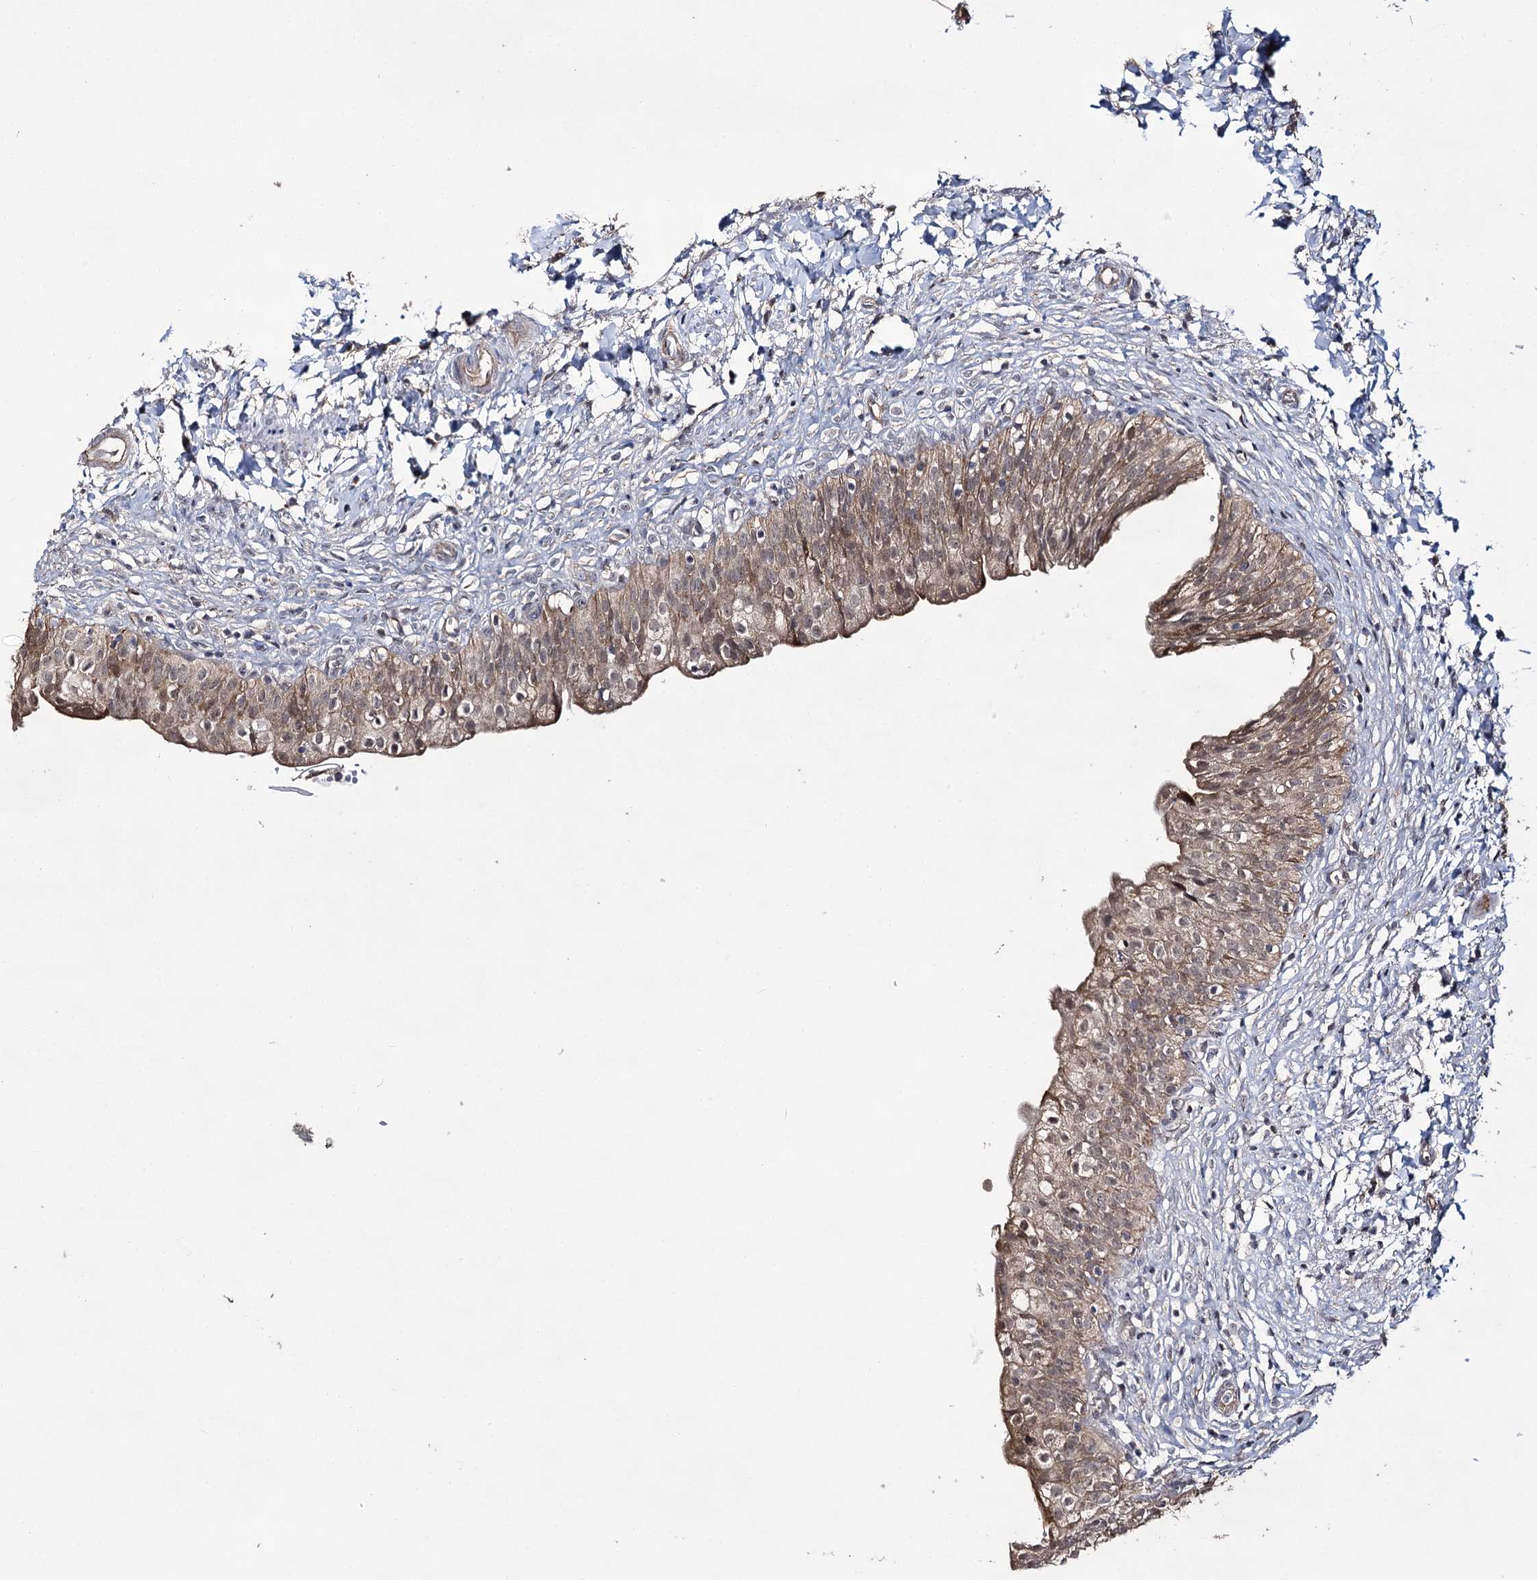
{"staining": {"intensity": "moderate", "quantity": ">75%", "location": "cytoplasmic/membranous,nuclear"}, "tissue": "urinary bladder", "cell_type": "Urothelial cells", "image_type": "normal", "snomed": [{"axis": "morphology", "description": "Normal tissue, NOS"}, {"axis": "topography", "description": "Urinary bladder"}], "caption": "Urothelial cells reveal medium levels of moderate cytoplasmic/membranous,nuclear positivity in approximately >75% of cells in unremarkable urinary bladder.", "gene": "ACTR6", "patient": {"sex": "male", "age": 55}}